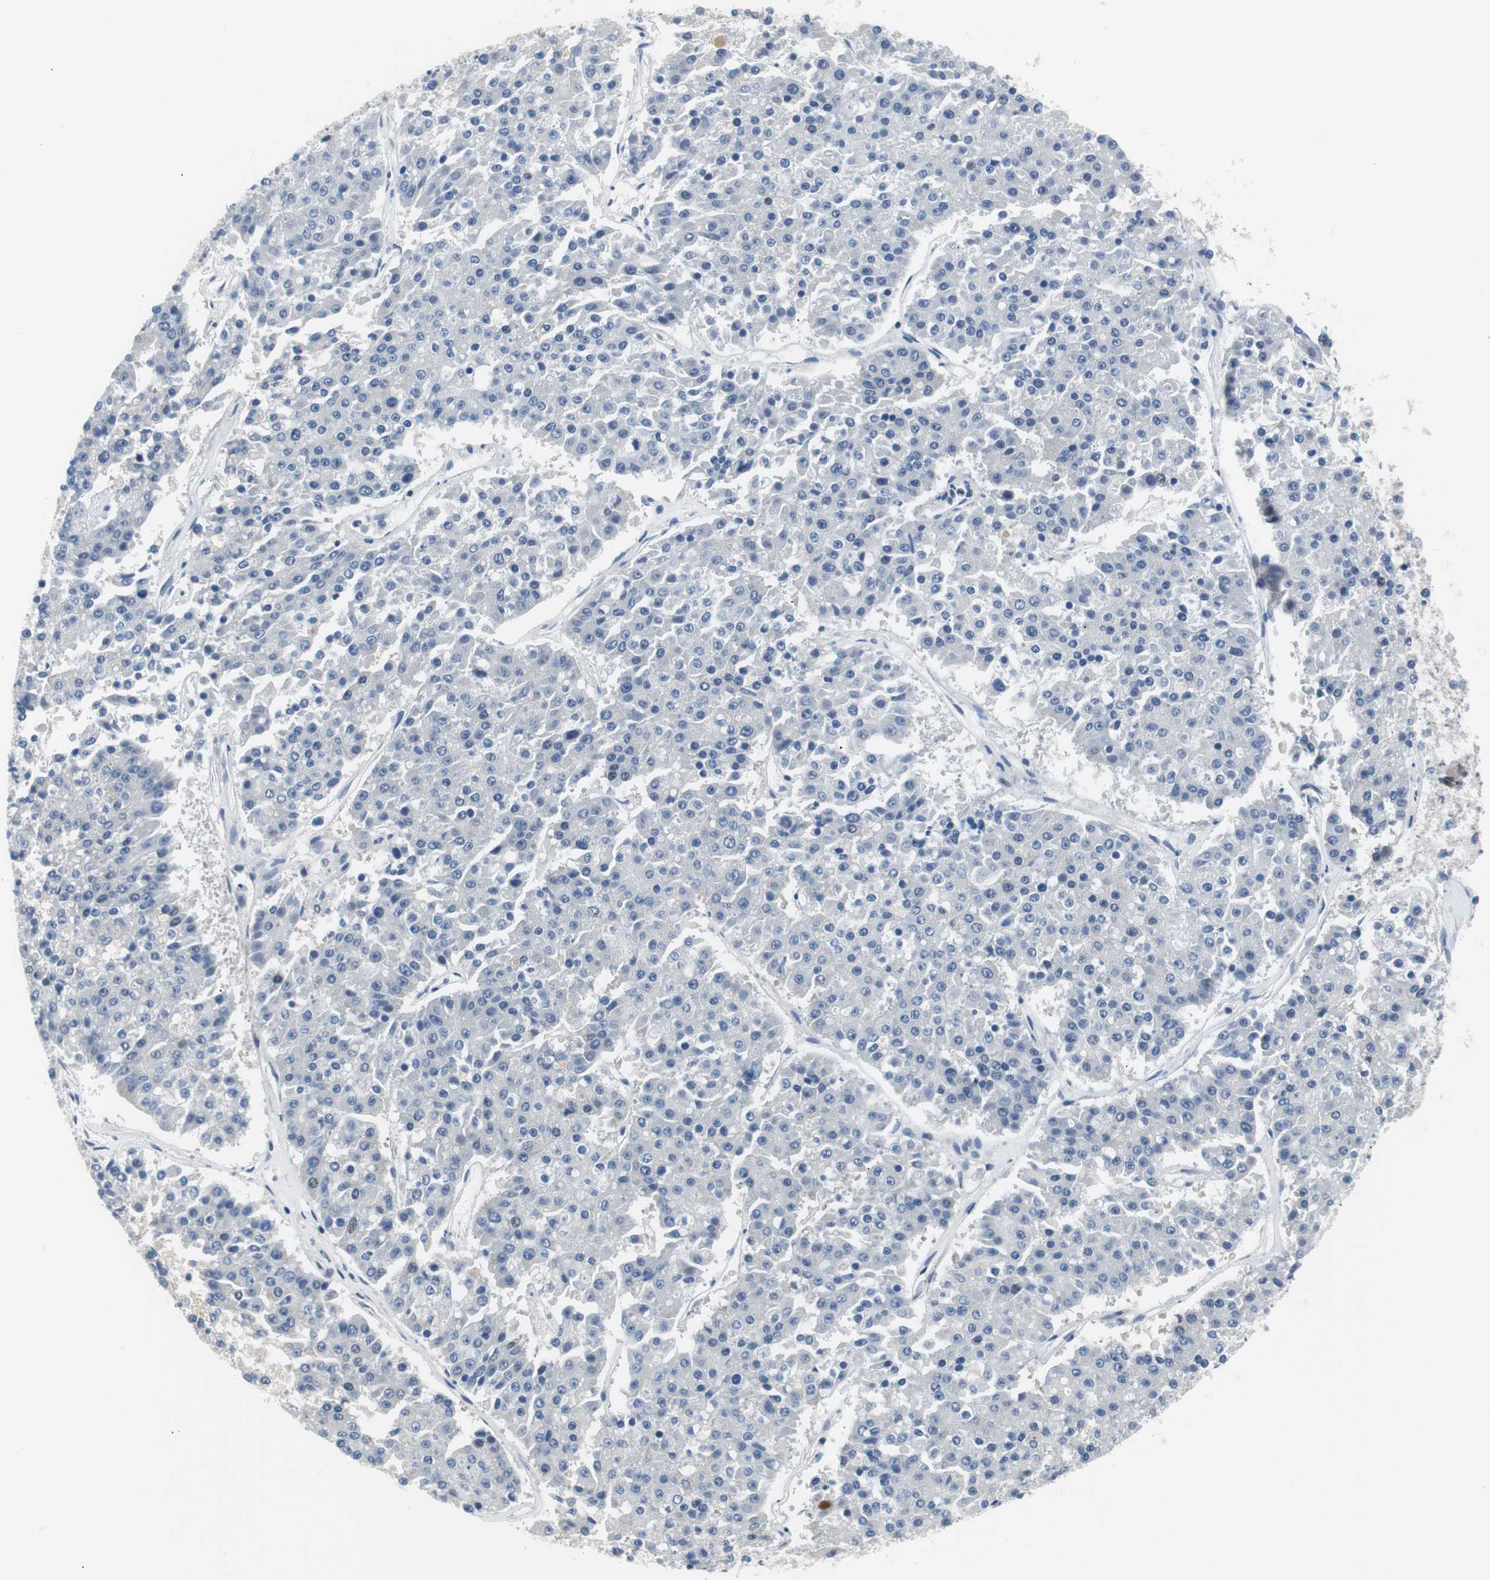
{"staining": {"intensity": "negative", "quantity": "none", "location": "none"}, "tissue": "pancreatic cancer", "cell_type": "Tumor cells", "image_type": "cancer", "snomed": [{"axis": "morphology", "description": "Adenocarcinoma, NOS"}, {"axis": "topography", "description": "Pancreas"}], "caption": "Immunohistochemistry histopathology image of human pancreatic cancer stained for a protein (brown), which exhibits no positivity in tumor cells.", "gene": "MAP2K4", "patient": {"sex": "male", "age": 50}}